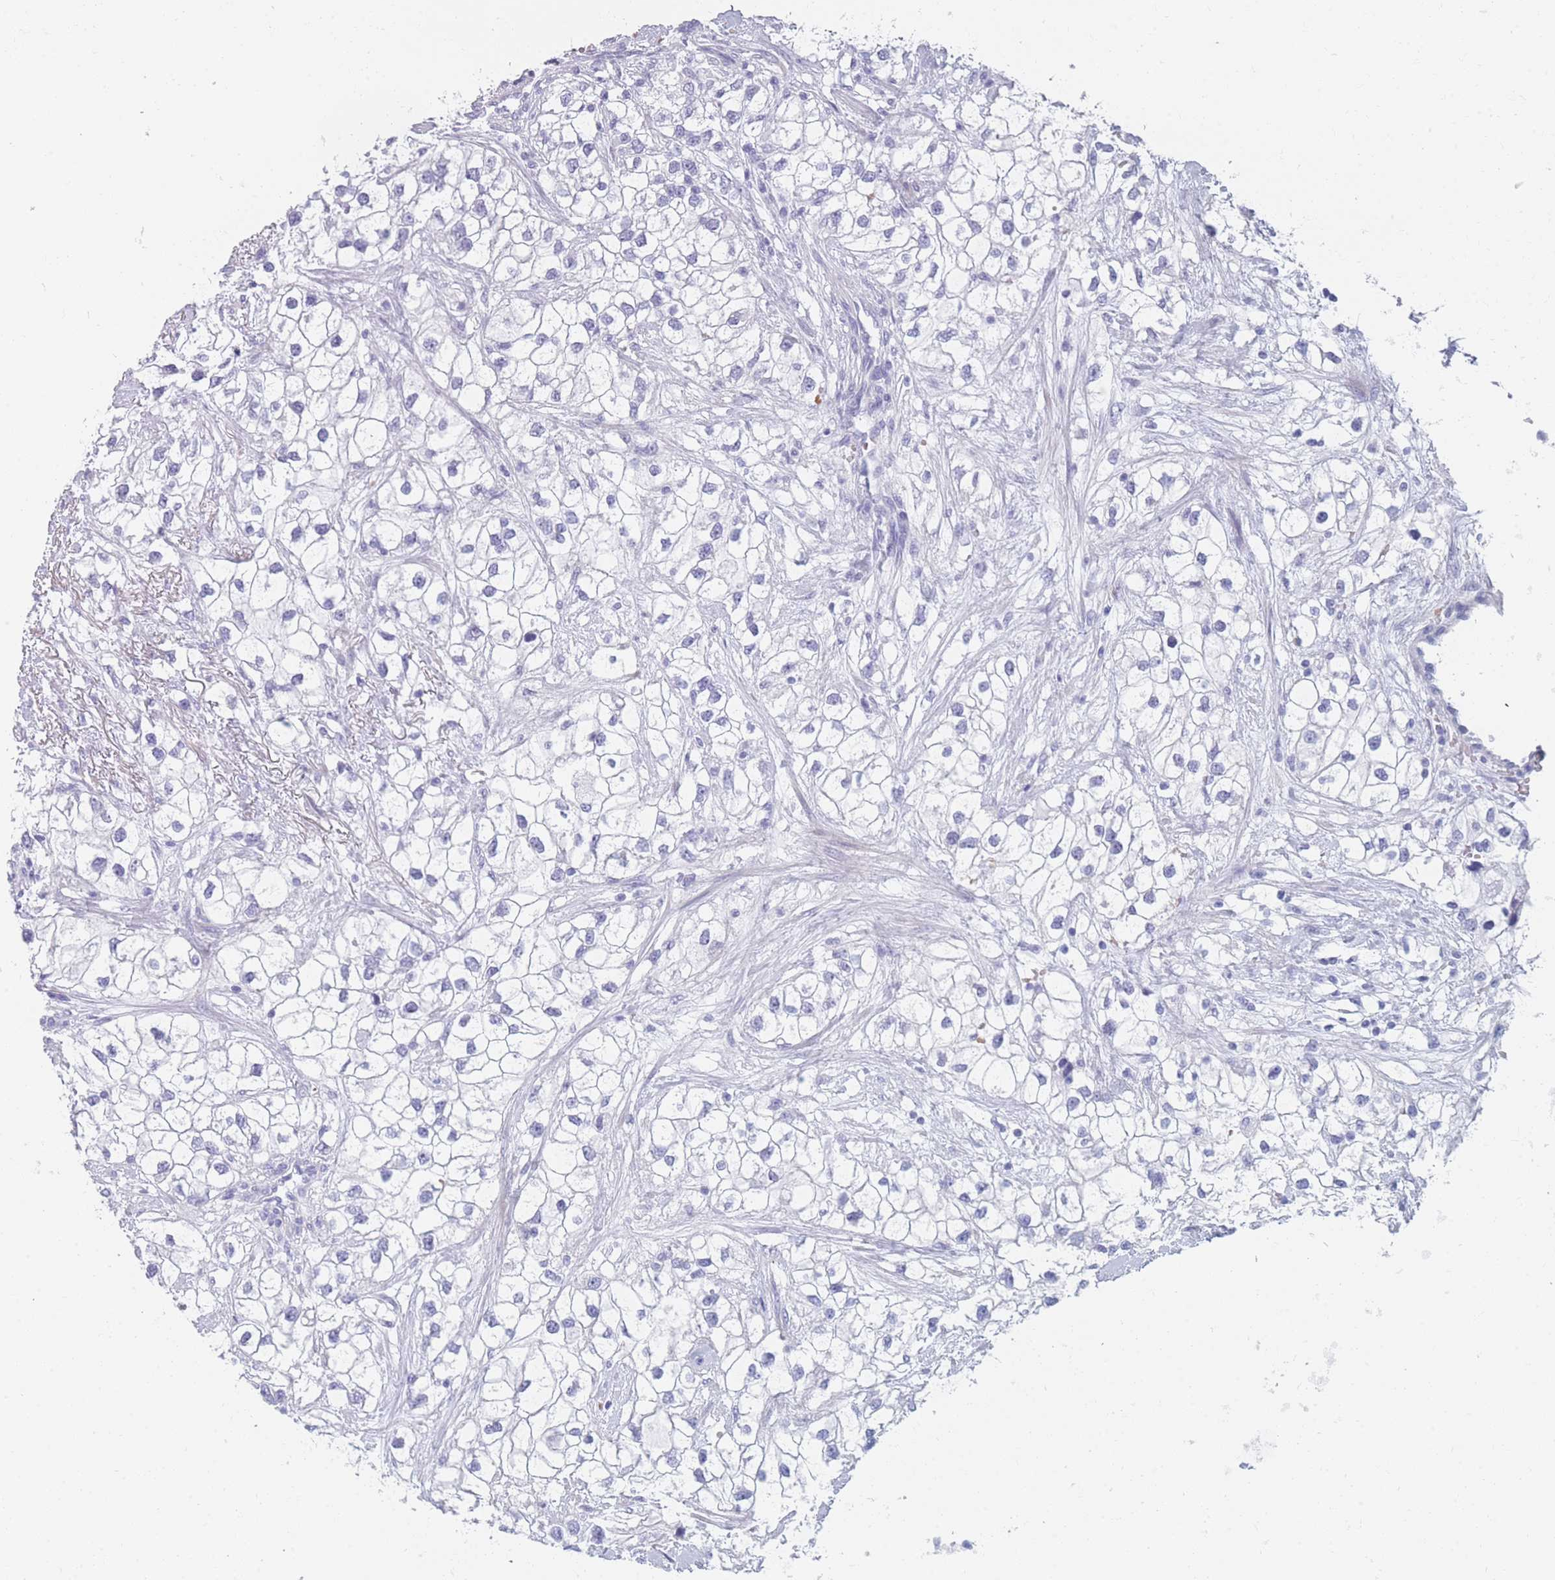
{"staining": {"intensity": "negative", "quantity": "none", "location": "none"}, "tissue": "renal cancer", "cell_type": "Tumor cells", "image_type": "cancer", "snomed": [{"axis": "morphology", "description": "Adenocarcinoma, NOS"}, {"axis": "topography", "description": "Kidney"}], "caption": "This is an immunohistochemistry photomicrograph of renal cancer (adenocarcinoma). There is no positivity in tumor cells.", "gene": "OR5D16", "patient": {"sex": "male", "age": 59}}